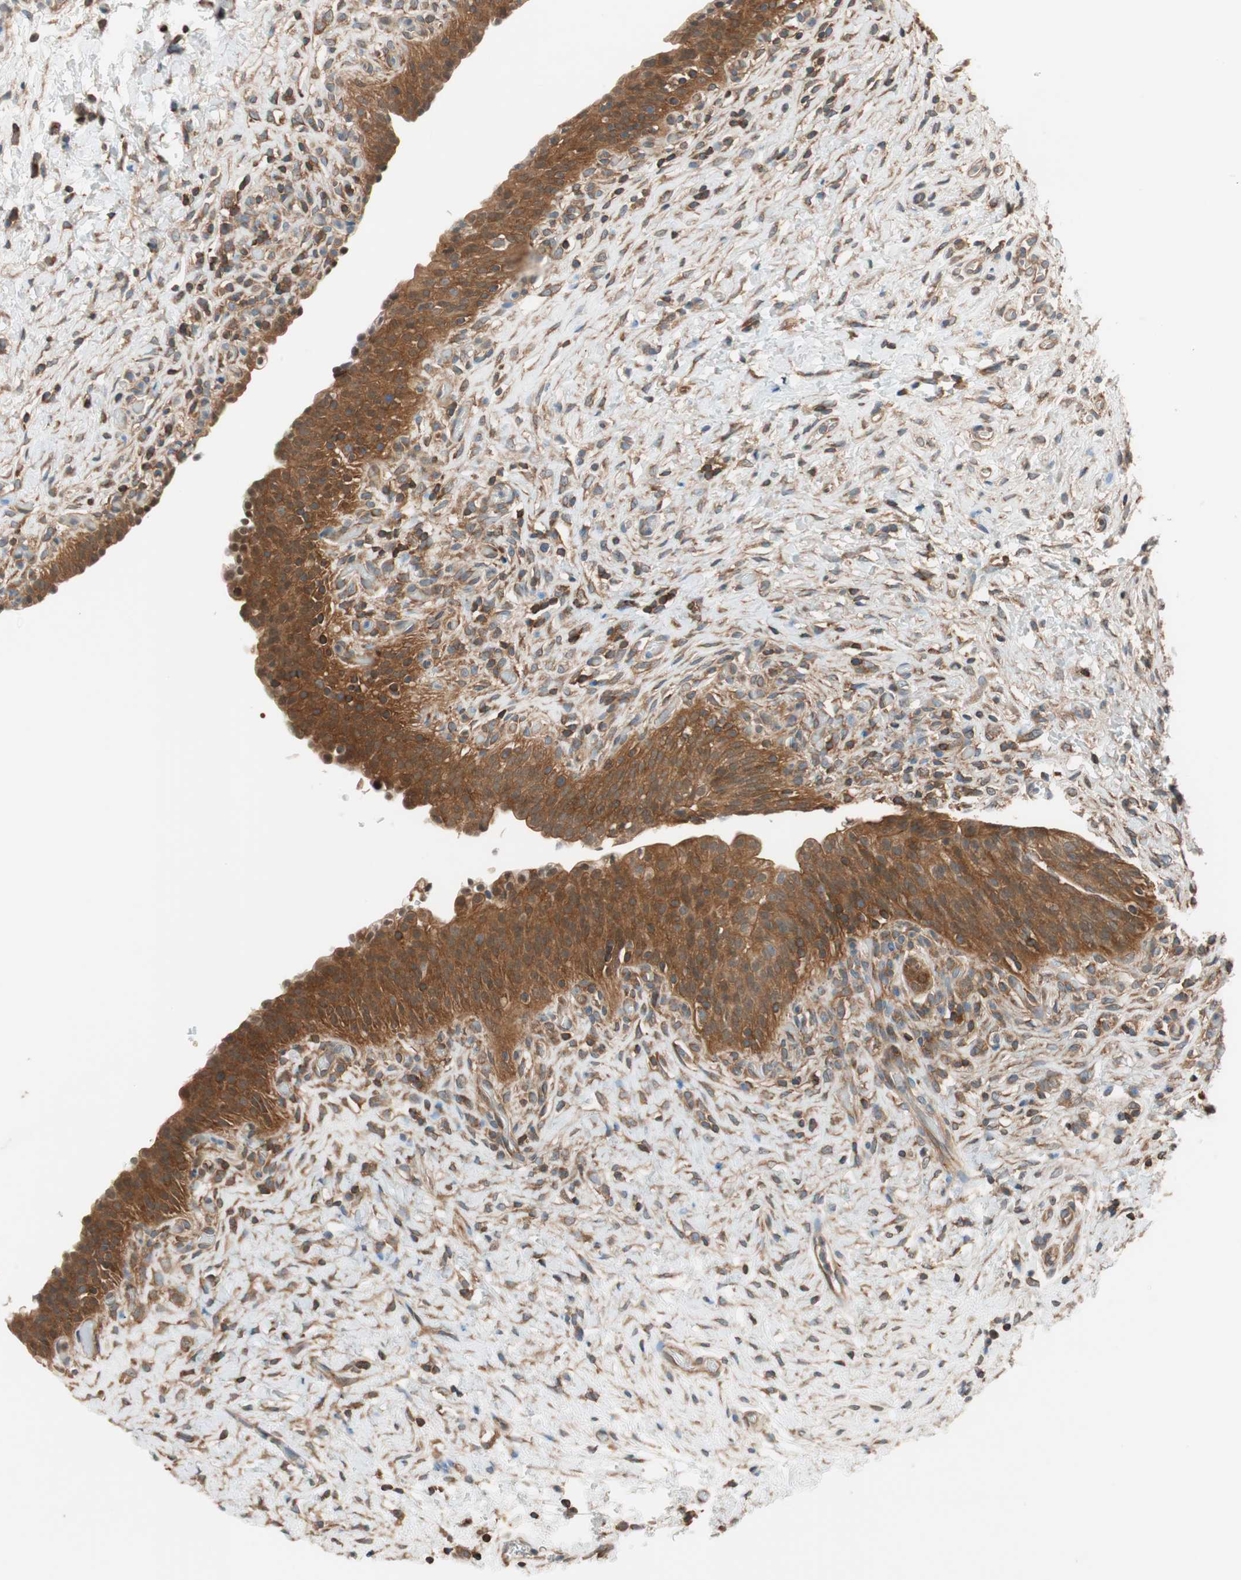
{"staining": {"intensity": "strong", "quantity": ">75%", "location": "cytoplasmic/membranous"}, "tissue": "urinary bladder", "cell_type": "Urothelial cells", "image_type": "normal", "snomed": [{"axis": "morphology", "description": "Normal tissue, NOS"}, {"axis": "topography", "description": "Urinary bladder"}], "caption": "Urinary bladder stained for a protein demonstrates strong cytoplasmic/membranous positivity in urothelial cells. The staining was performed using DAB to visualize the protein expression in brown, while the nuclei were stained in blue with hematoxylin (Magnification: 20x).", "gene": "WASL", "patient": {"sex": "male", "age": 51}}